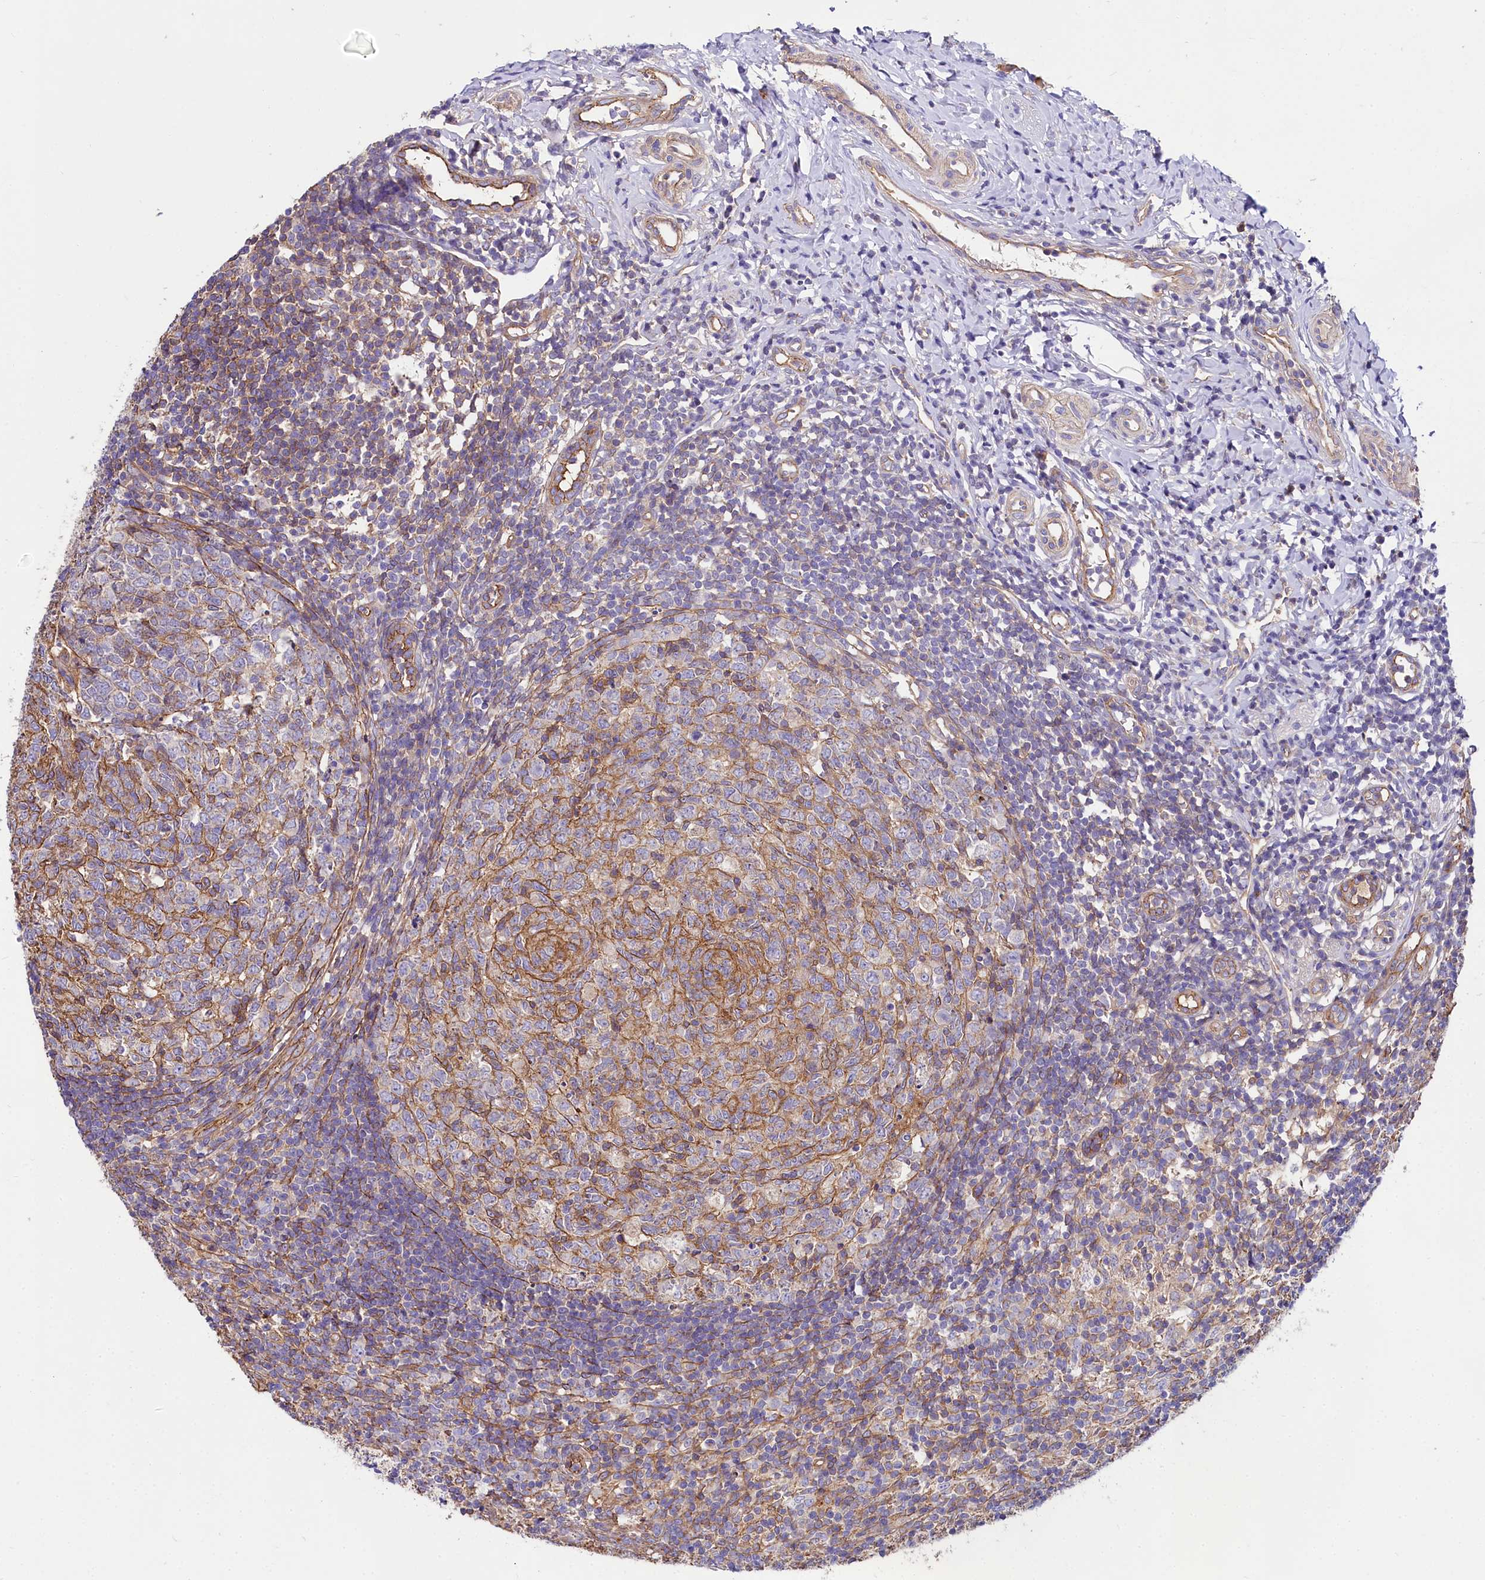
{"staining": {"intensity": "moderate", "quantity": ">75%", "location": "cytoplasmic/membranous"}, "tissue": "appendix", "cell_type": "Glandular cells", "image_type": "normal", "snomed": [{"axis": "morphology", "description": "Normal tissue, NOS"}, {"axis": "topography", "description": "Appendix"}], "caption": "Appendix stained with immunohistochemistry demonstrates moderate cytoplasmic/membranous expression in about >75% of glandular cells.", "gene": "FCHSD2", "patient": {"sex": "male", "age": 14}}